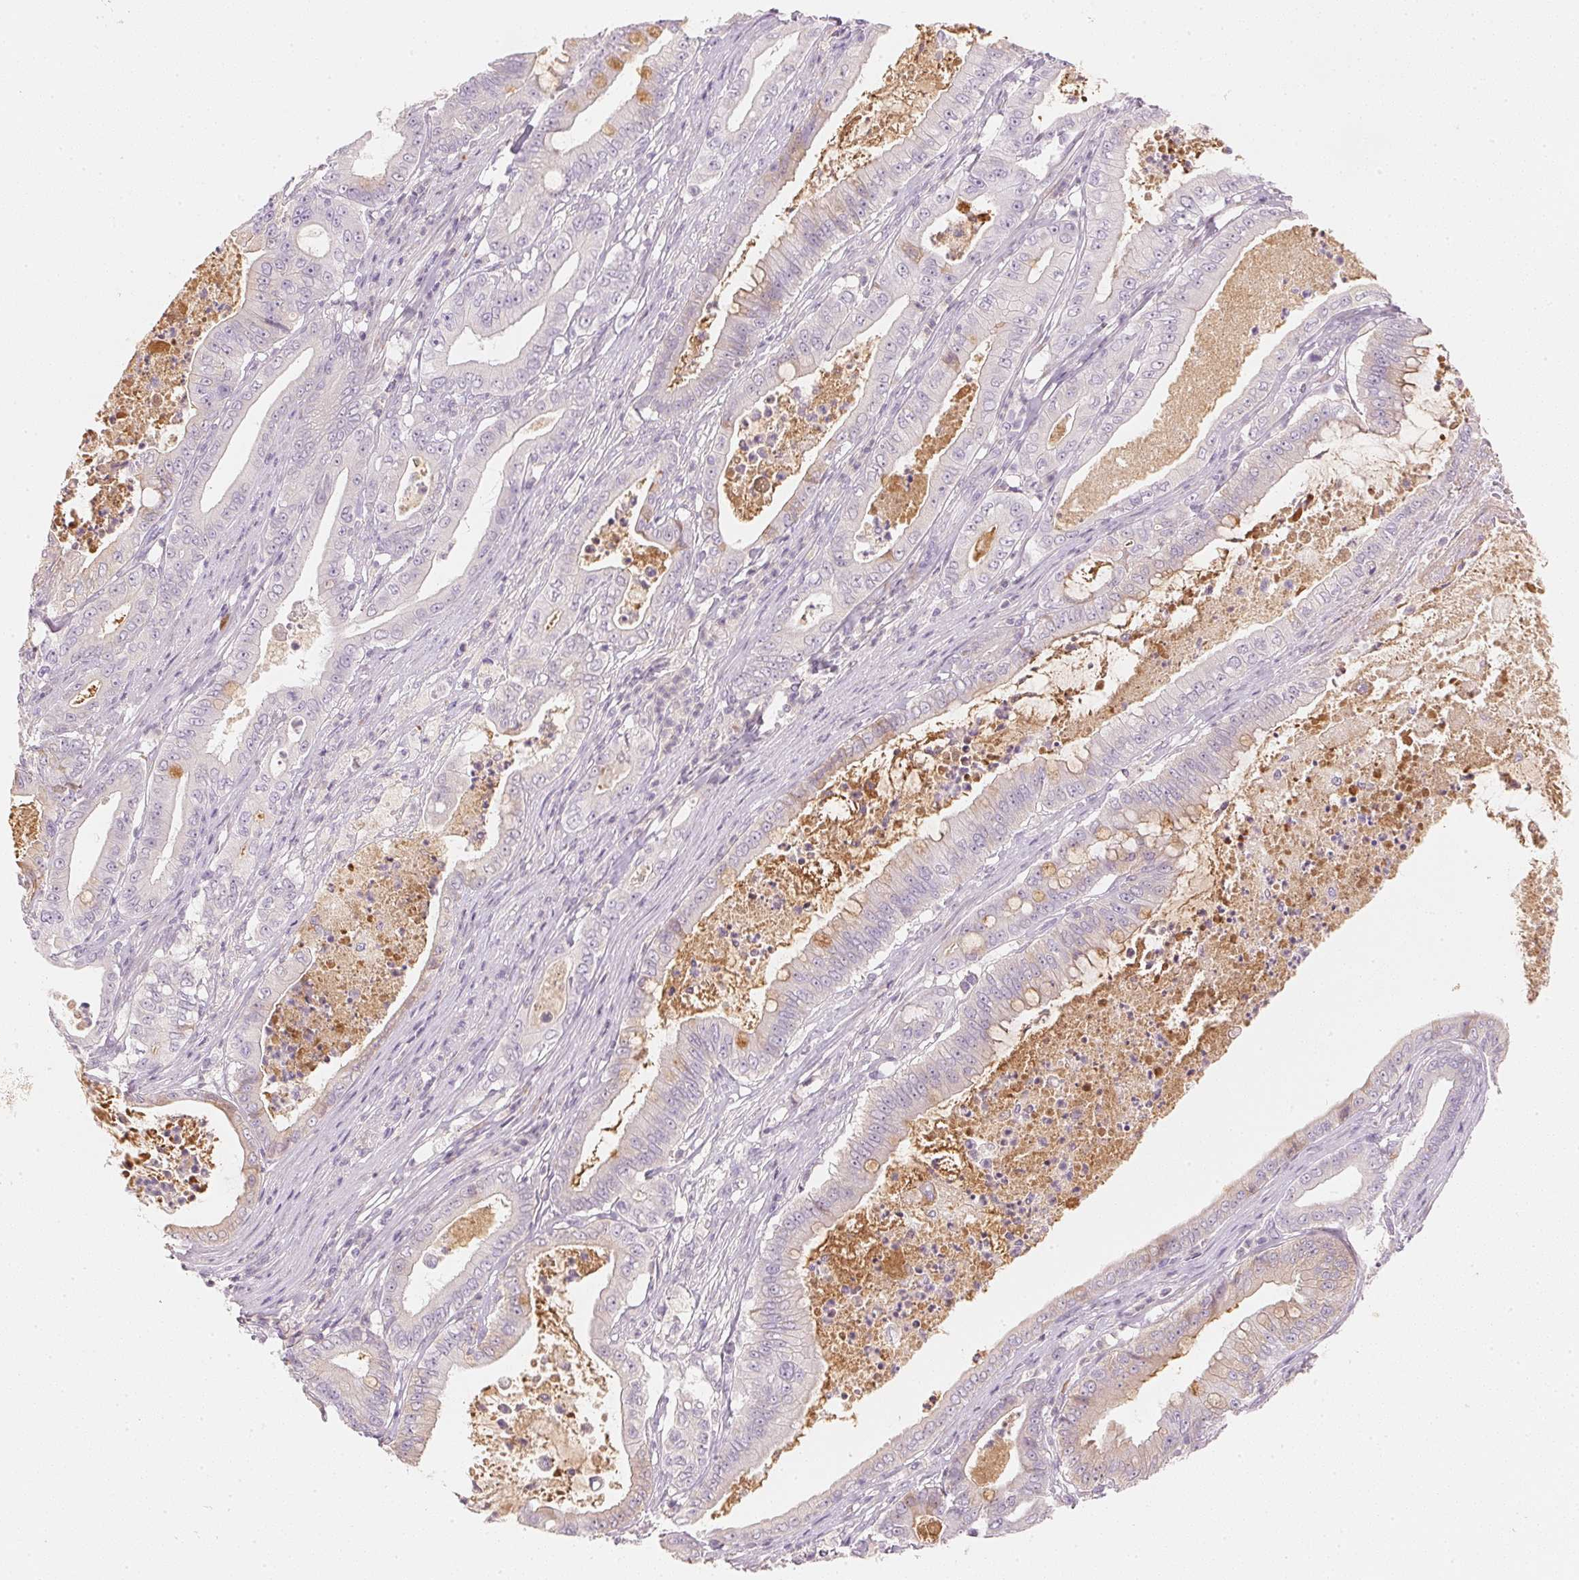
{"staining": {"intensity": "weak", "quantity": "<25%", "location": "cytoplasmic/membranous"}, "tissue": "pancreatic cancer", "cell_type": "Tumor cells", "image_type": "cancer", "snomed": [{"axis": "morphology", "description": "Adenocarcinoma, NOS"}, {"axis": "topography", "description": "Pancreas"}], "caption": "A high-resolution photomicrograph shows IHC staining of pancreatic cancer (adenocarcinoma), which displays no significant positivity in tumor cells.", "gene": "RMDN2", "patient": {"sex": "male", "age": 71}}